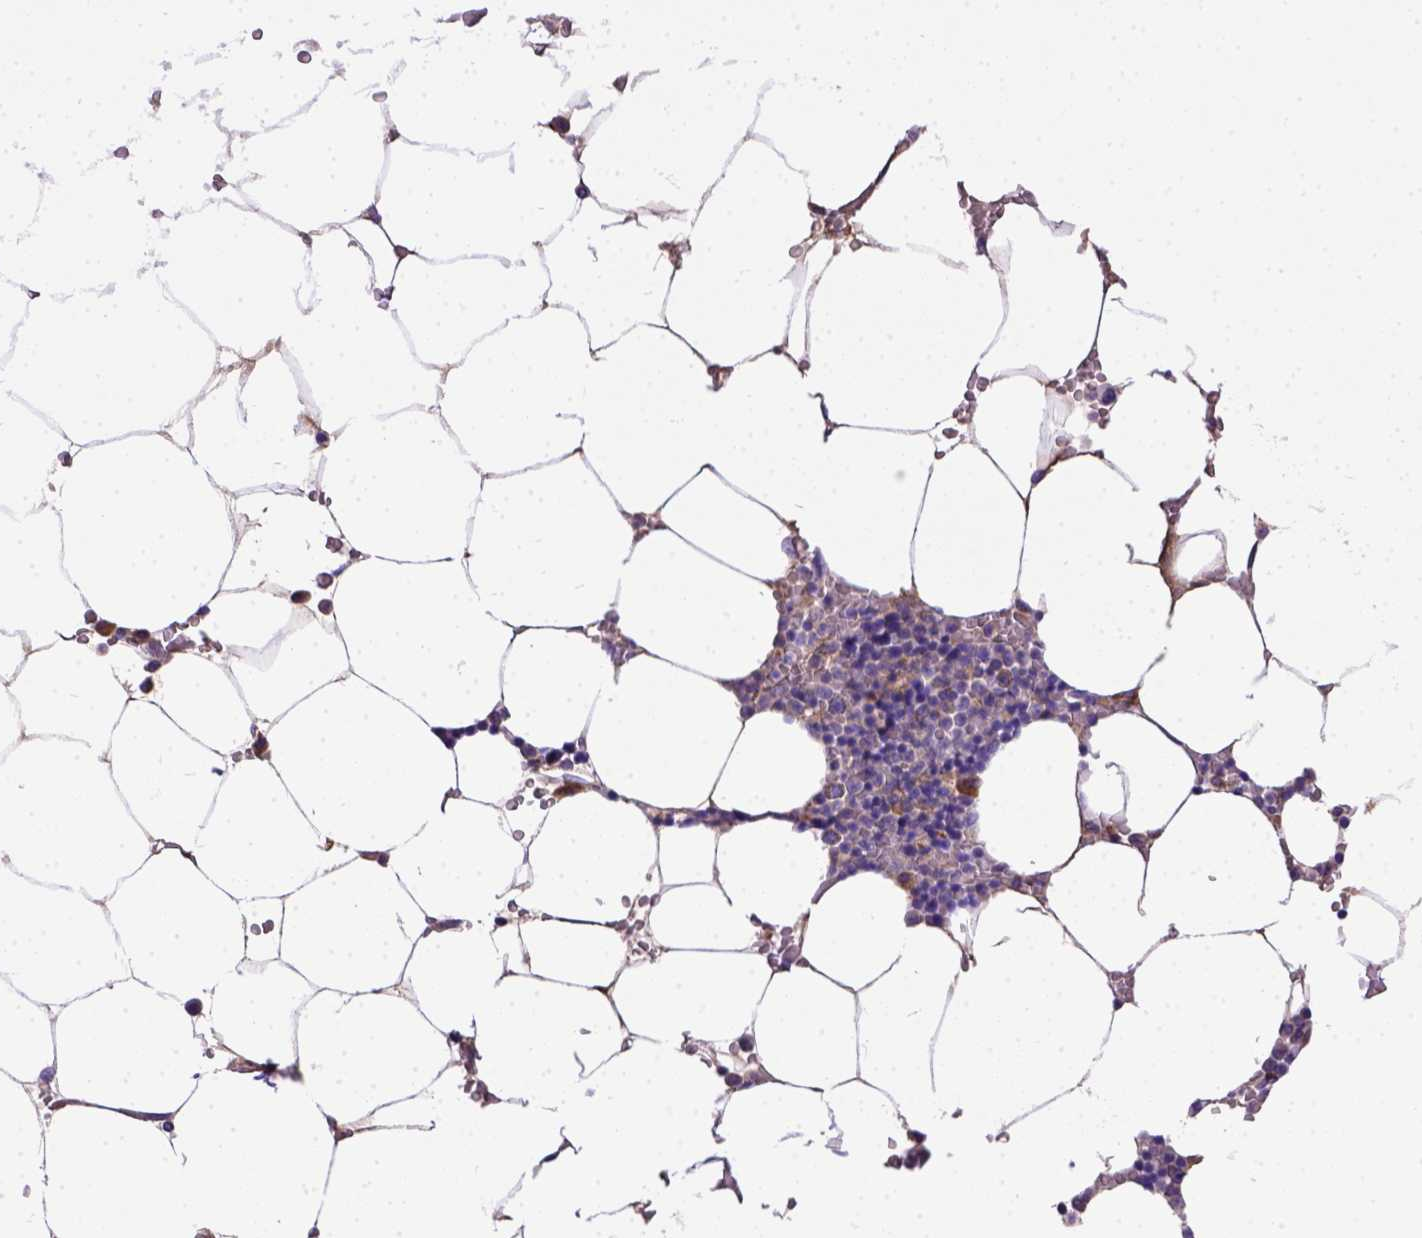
{"staining": {"intensity": "moderate", "quantity": "<25%", "location": "cytoplasmic/membranous"}, "tissue": "bone marrow", "cell_type": "Hematopoietic cells", "image_type": "normal", "snomed": [{"axis": "morphology", "description": "Normal tissue, NOS"}, {"axis": "topography", "description": "Bone marrow"}], "caption": "Immunohistochemistry photomicrograph of benign bone marrow: bone marrow stained using IHC demonstrates low levels of moderate protein expression localized specifically in the cytoplasmic/membranous of hematopoietic cells, appearing as a cytoplasmic/membranous brown color.", "gene": "CFAP300", "patient": {"sex": "female", "age": 52}}